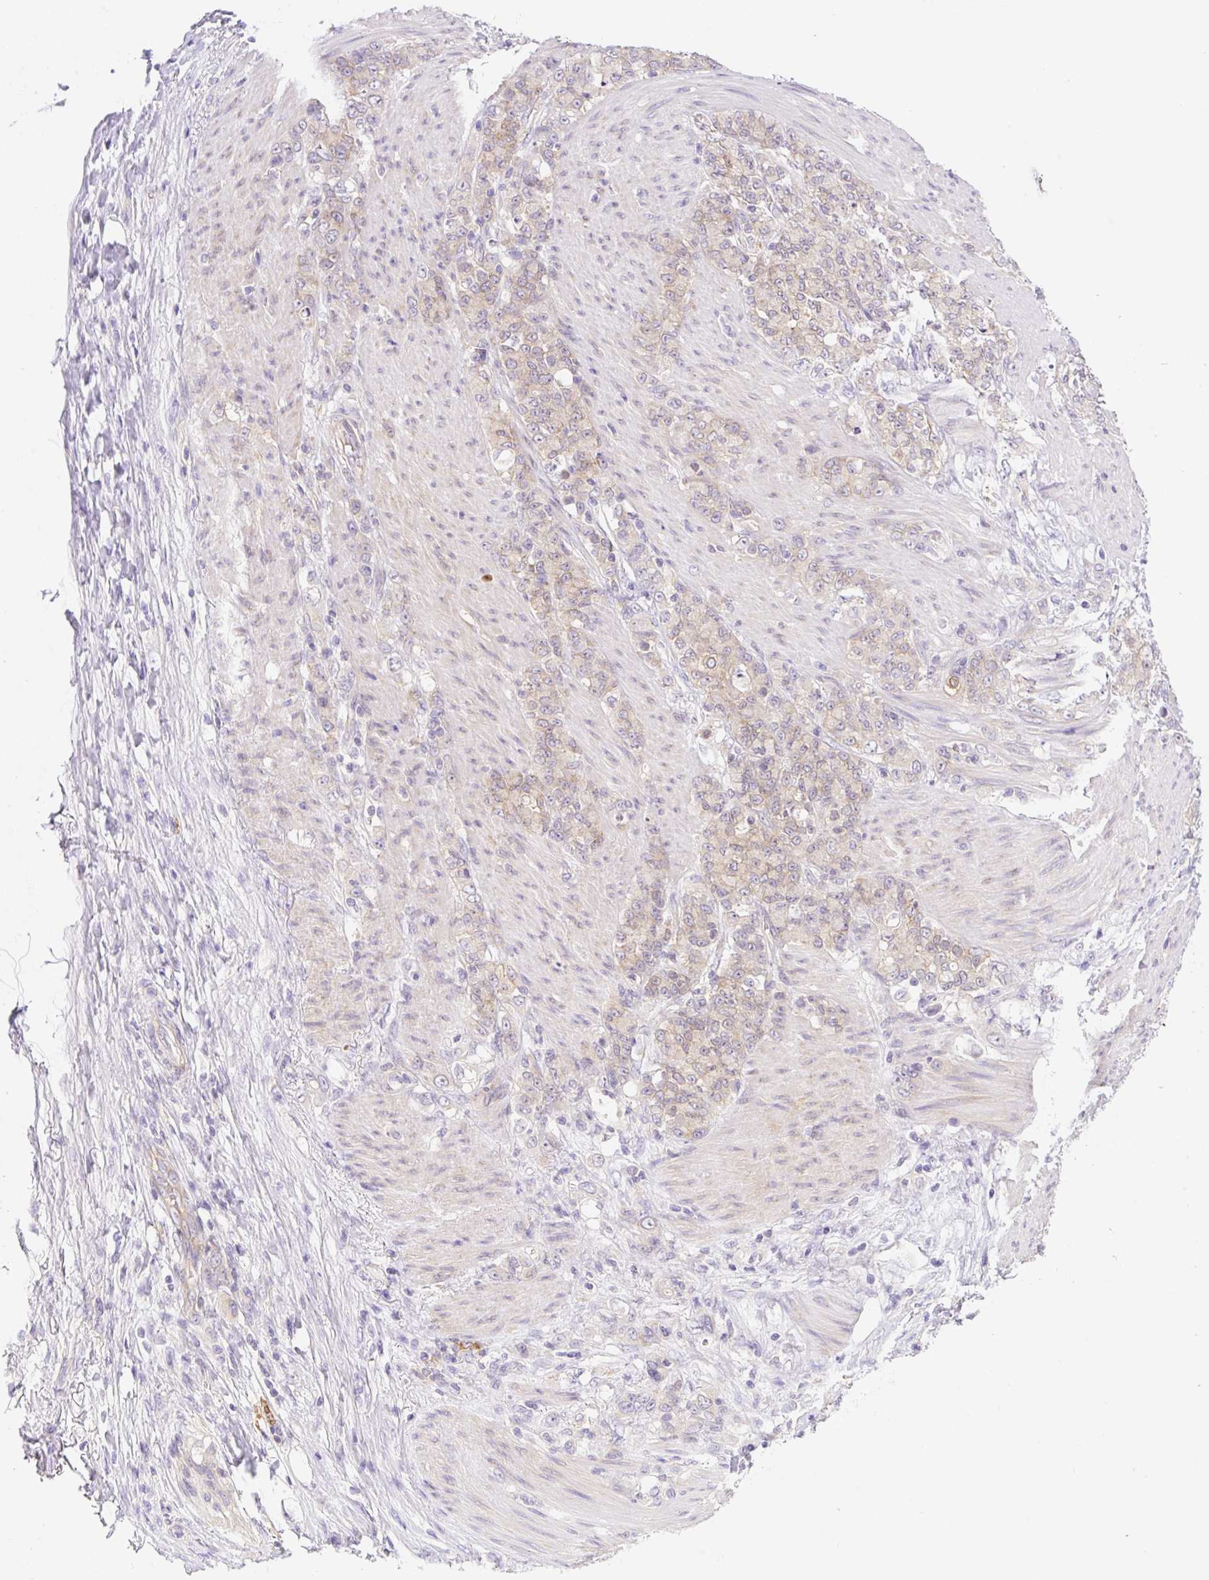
{"staining": {"intensity": "weak", "quantity": "<25%", "location": "cytoplasmic/membranous"}, "tissue": "stomach cancer", "cell_type": "Tumor cells", "image_type": "cancer", "snomed": [{"axis": "morphology", "description": "Adenocarcinoma, NOS"}, {"axis": "topography", "description": "Stomach"}], "caption": "A histopathology image of human stomach cancer (adenocarcinoma) is negative for staining in tumor cells.", "gene": "CAMK2B", "patient": {"sex": "female", "age": 79}}